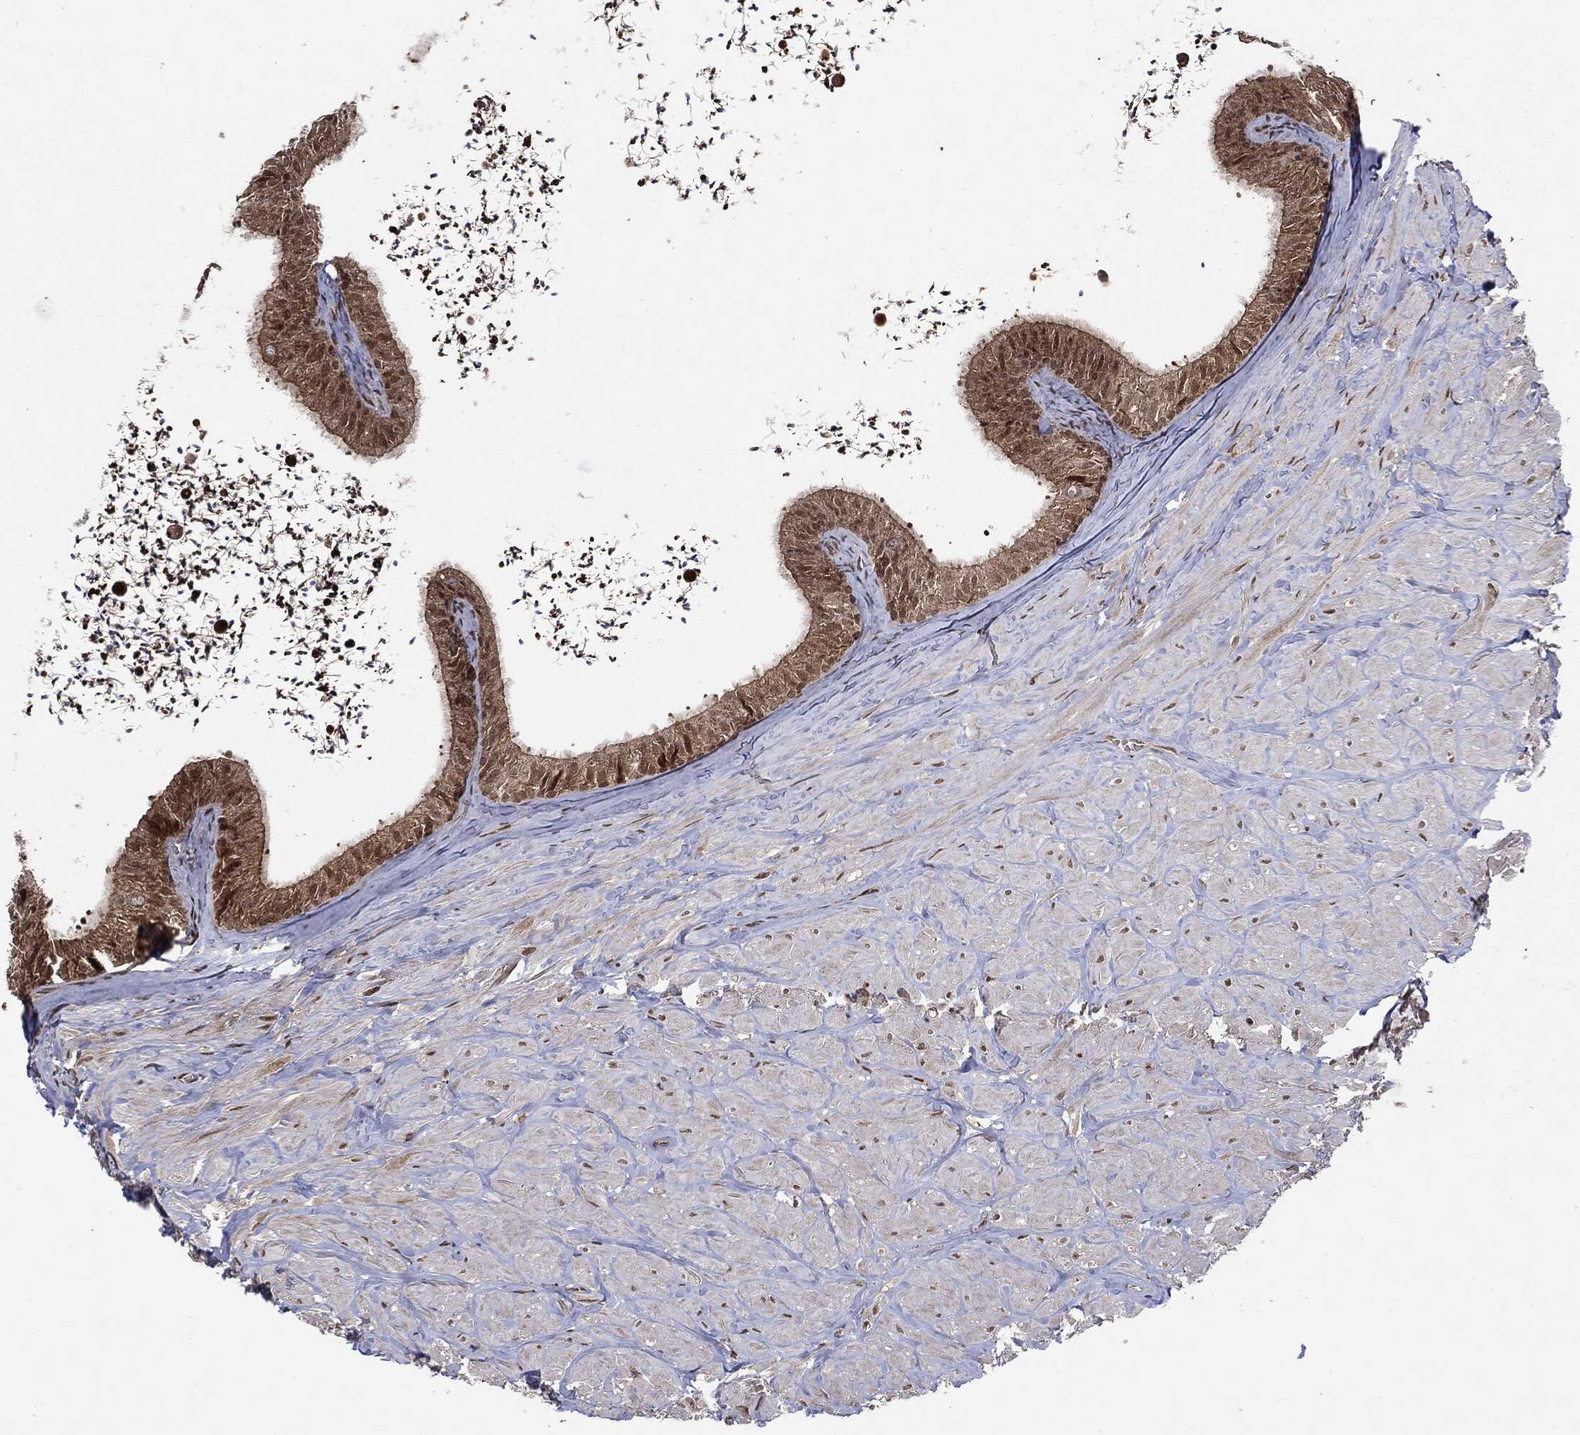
{"staining": {"intensity": "moderate", "quantity": ">75%", "location": "cytoplasmic/membranous,nuclear"}, "tissue": "epididymis", "cell_type": "Glandular cells", "image_type": "normal", "snomed": [{"axis": "morphology", "description": "Normal tissue, NOS"}, {"axis": "topography", "description": "Epididymis"}], "caption": "IHC (DAB (3,3'-diaminobenzidine)) staining of benign human epididymis exhibits moderate cytoplasmic/membranous,nuclear protein positivity in about >75% of glandular cells. (IHC, brightfield microscopy, high magnification).", "gene": "PTPA", "patient": {"sex": "male", "age": 32}}